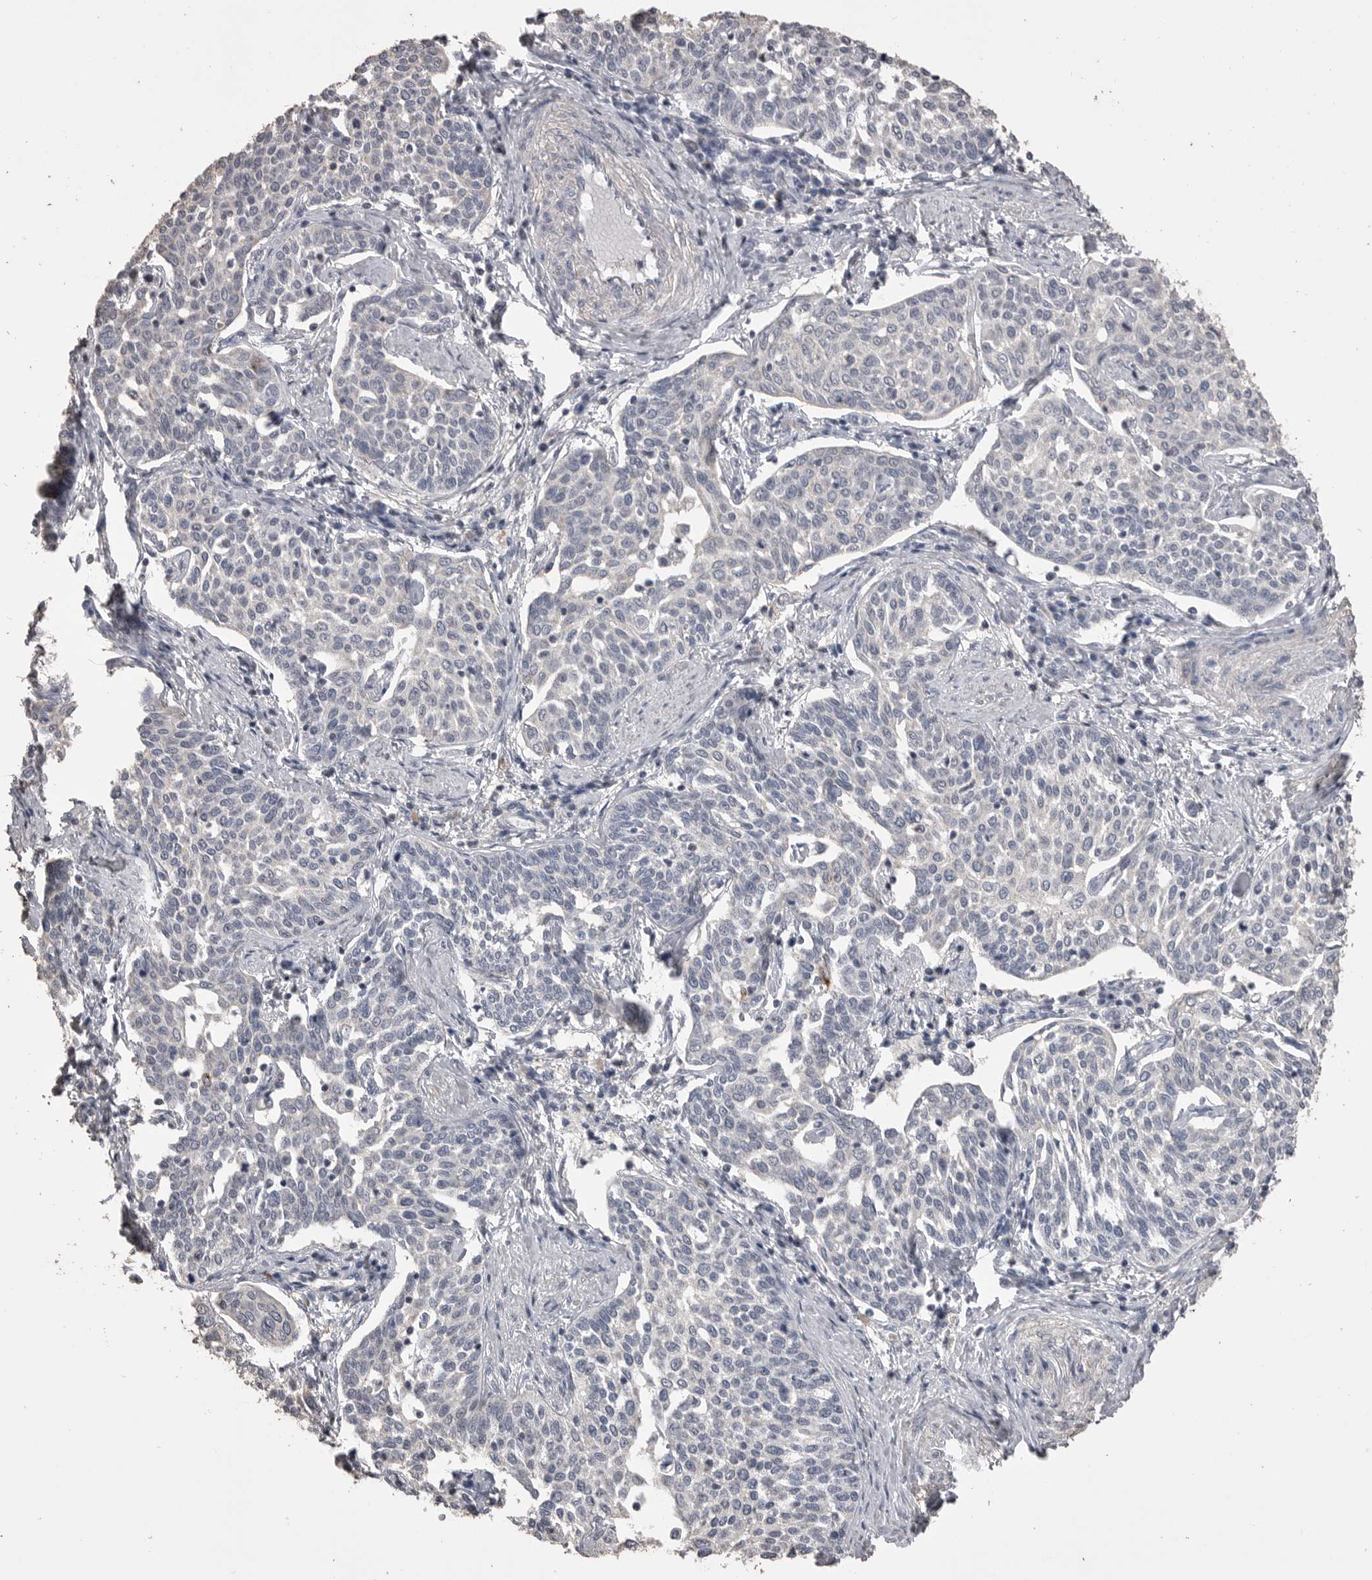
{"staining": {"intensity": "negative", "quantity": "none", "location": "none"}, "tissue": "cervical cancer", "cell_type": "Tumor cells", "image_type": "cancer", "snomed": [{"axis": "morphology", "description": "Squamous cell carcinoma, NOS"}, {"axis": "topography", "description": "Cervix"}], "caption": "IHC photomicrograph of neoplastic tissue: human cervical squamous cell carcinoma stained with DAB demonstrates no significant protein expression in tumor cells.", "gene": "MMP7", "patient": {"sex": "female", "age": 34}}